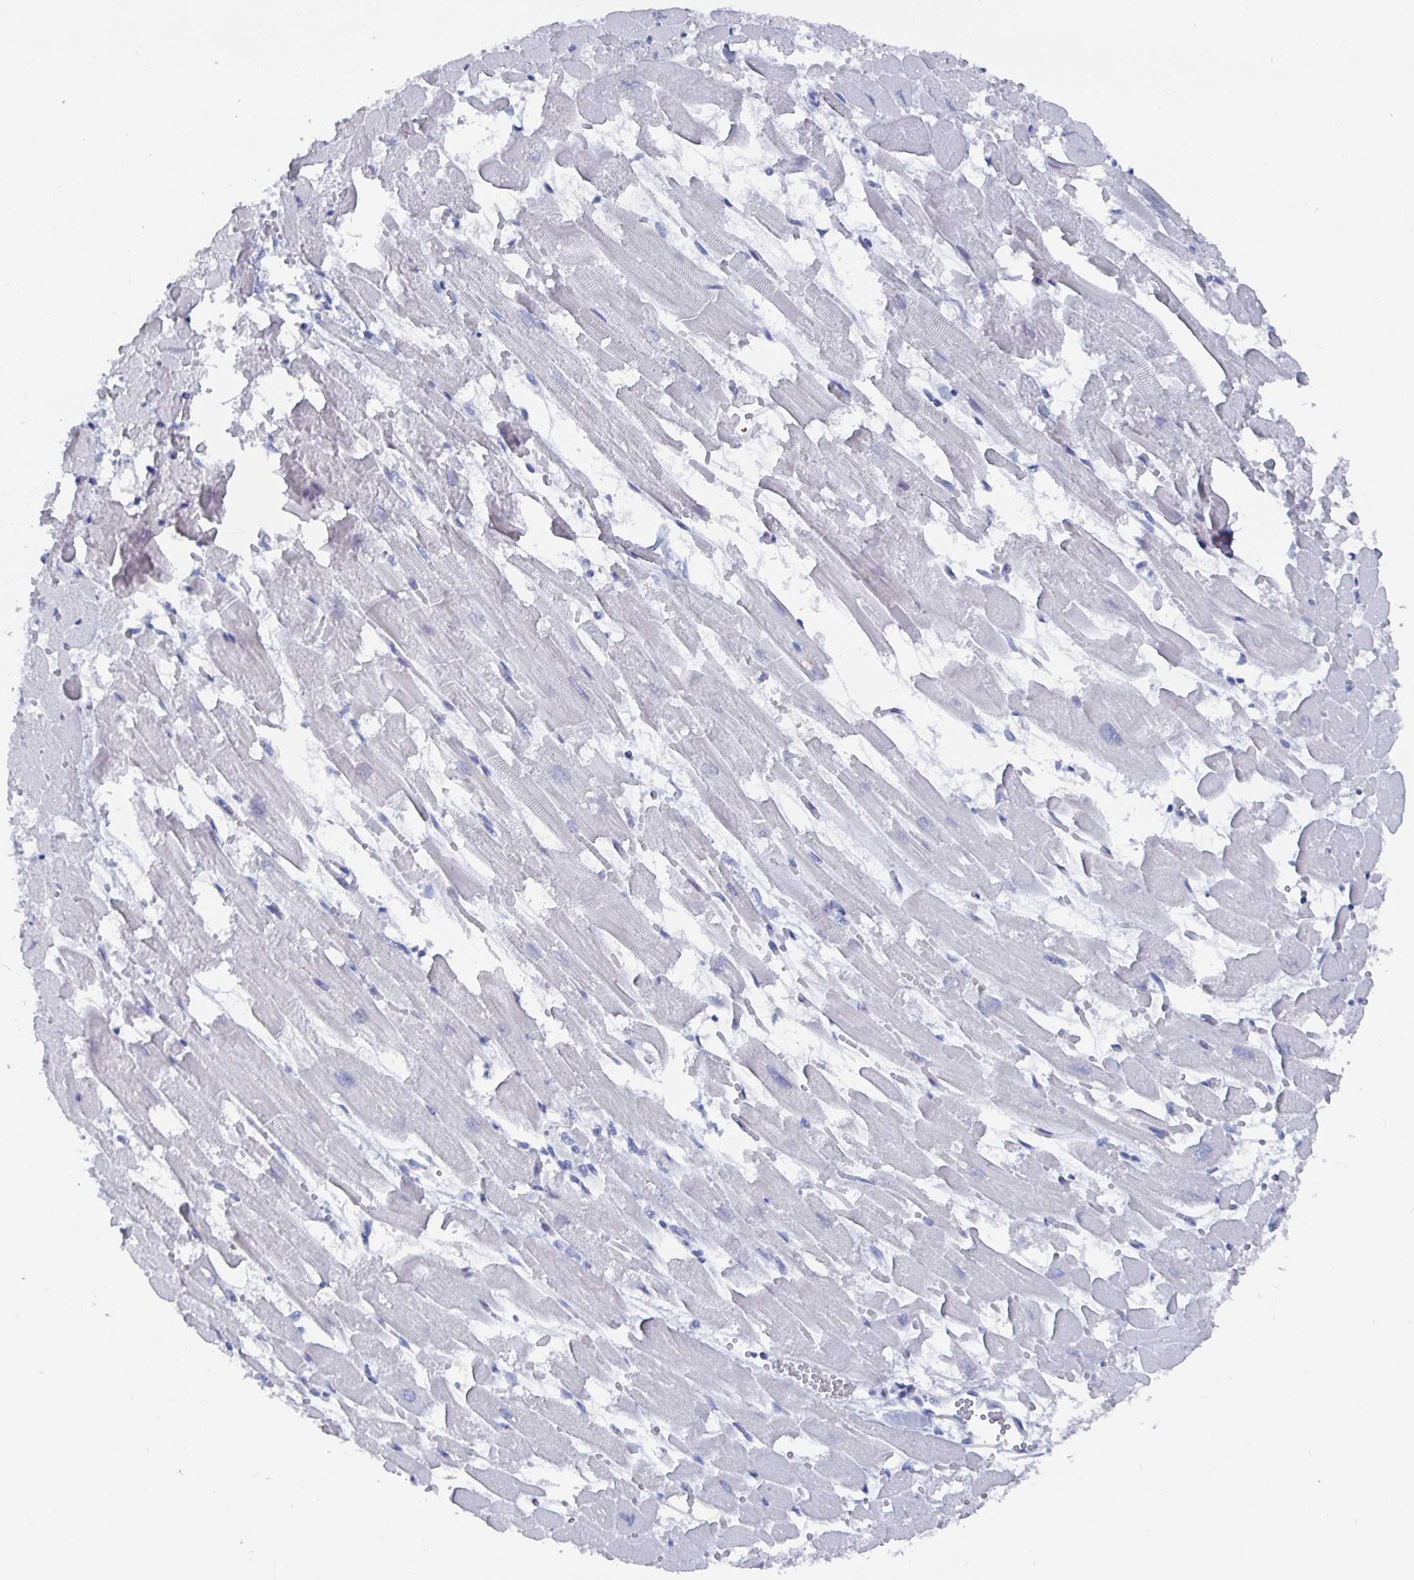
{"staining": {"intensity": "negative", "quantity": "none", "location": "none"}, "tissue": "heart muscle", "cell_type": "Cardiomyocytes", "image_type": "normal", "snomed": [{"axis": "morphology", "description": "Normal tissue, NOS"}, {"axis": "topography", "description": "Heart"}], "caption": "There is no significant expression in cardiomyocytes of heart muscle. (Stains: DAB IHC with hematoxylin counter stain, Microscopy: brightfield microscopy at high magnification).", "gene": "CAMKV", "patient": {"sex": "female", "age": 52}}